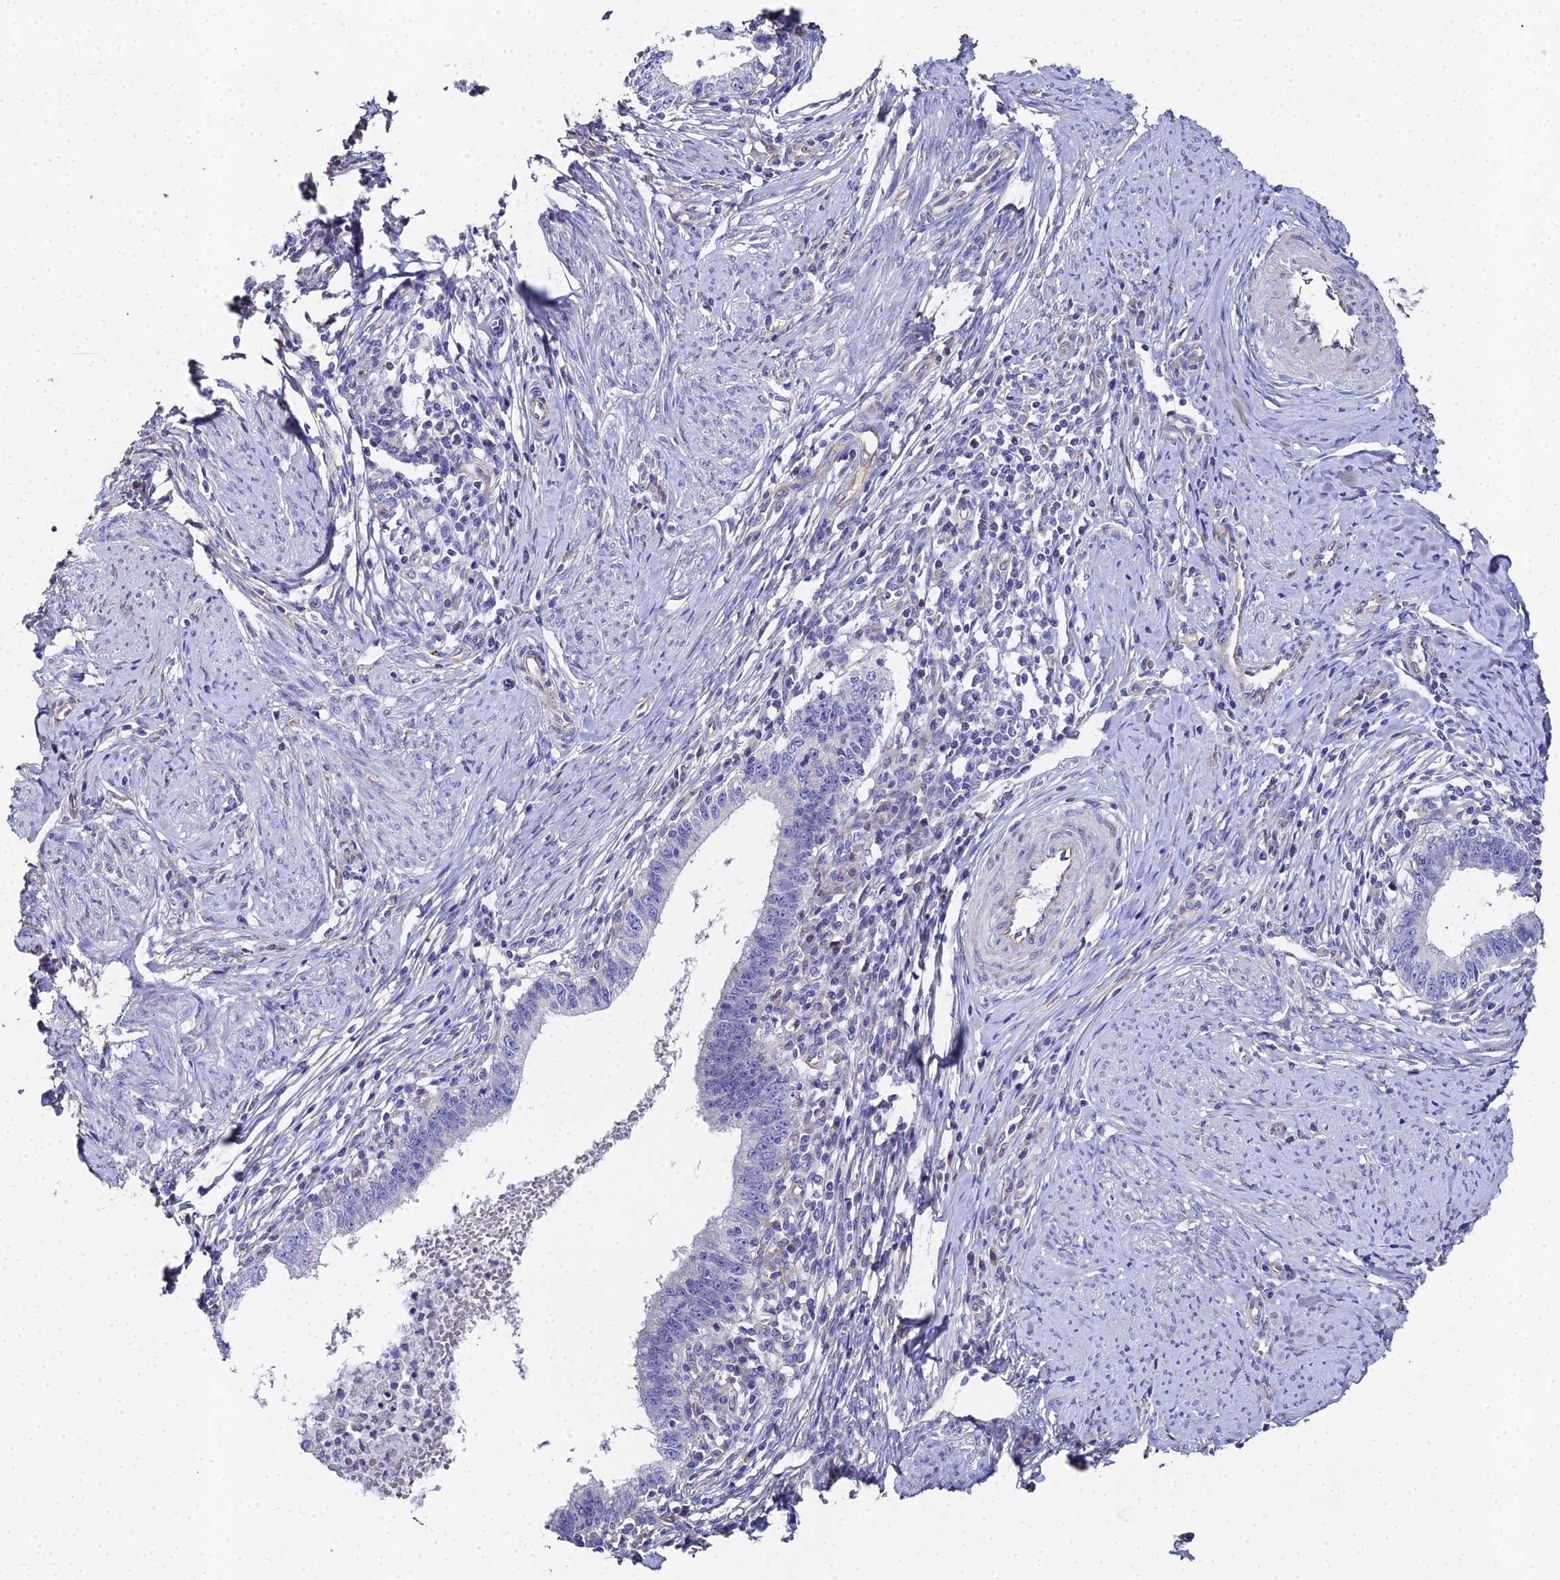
{"staining": {"intensity": "negative", "quantity": "none", "location": "none"}, "tissue": "cervical cancer", "cell_type": "Tumor cells", "image_type": "cancer", "snomed": [{"axis": "morphology", "description": "Adenocarcinoma, NOS"}, {"axis": "topography", "description": "Cervix"}], "caption": "Immunohistochemistry (IHC) of cervical cancer reveals no positivity in tumor cells.", "gene": "ENSG00000268674", "patient": {"sex": "female", "age": 36}}